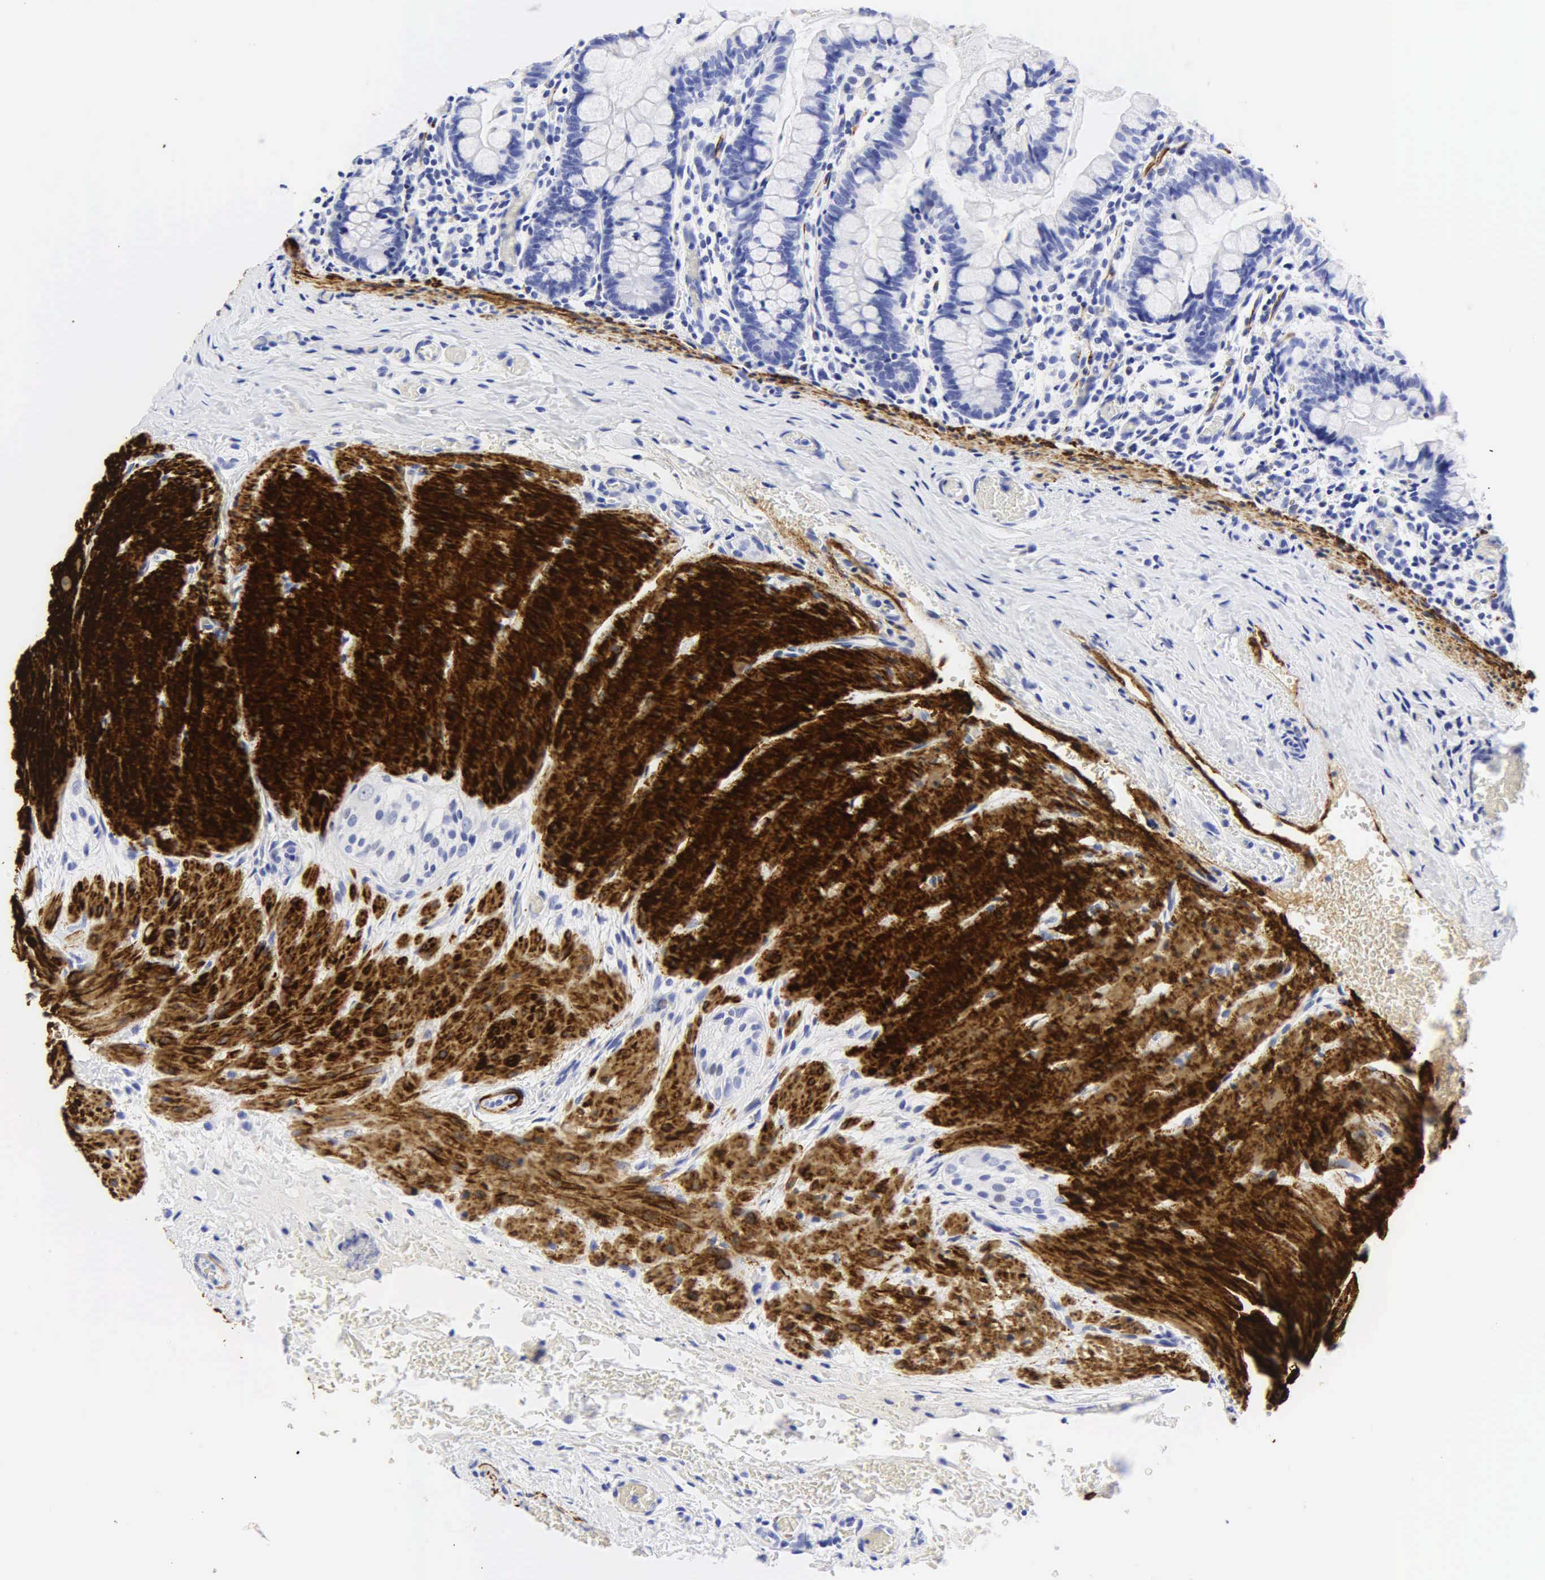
{"staining": {"intensity": "negative", "quantity": "none", "location": "none"}, "tissue": "small intestine", "cell_type": "Glandular cells", "image_type": "normal", "snomed": [{"axis": "morphology", "description": "Normal tissue, NOS"}, {"axis": "topography", "description": "Small intestine"}], "caption": "Immunohistochemistry (IHC) histopathology image of unremarkable human small intestine stained for a protein (brown), which demonstrates no positivity in glandular cells. Brightfield microscopy of immunohistochemistry stained with DAB (brown) and hematoxylin (blue), captured at high magnification.", "gene": "DES", "patient": {"sex": "male", "age": 1}}